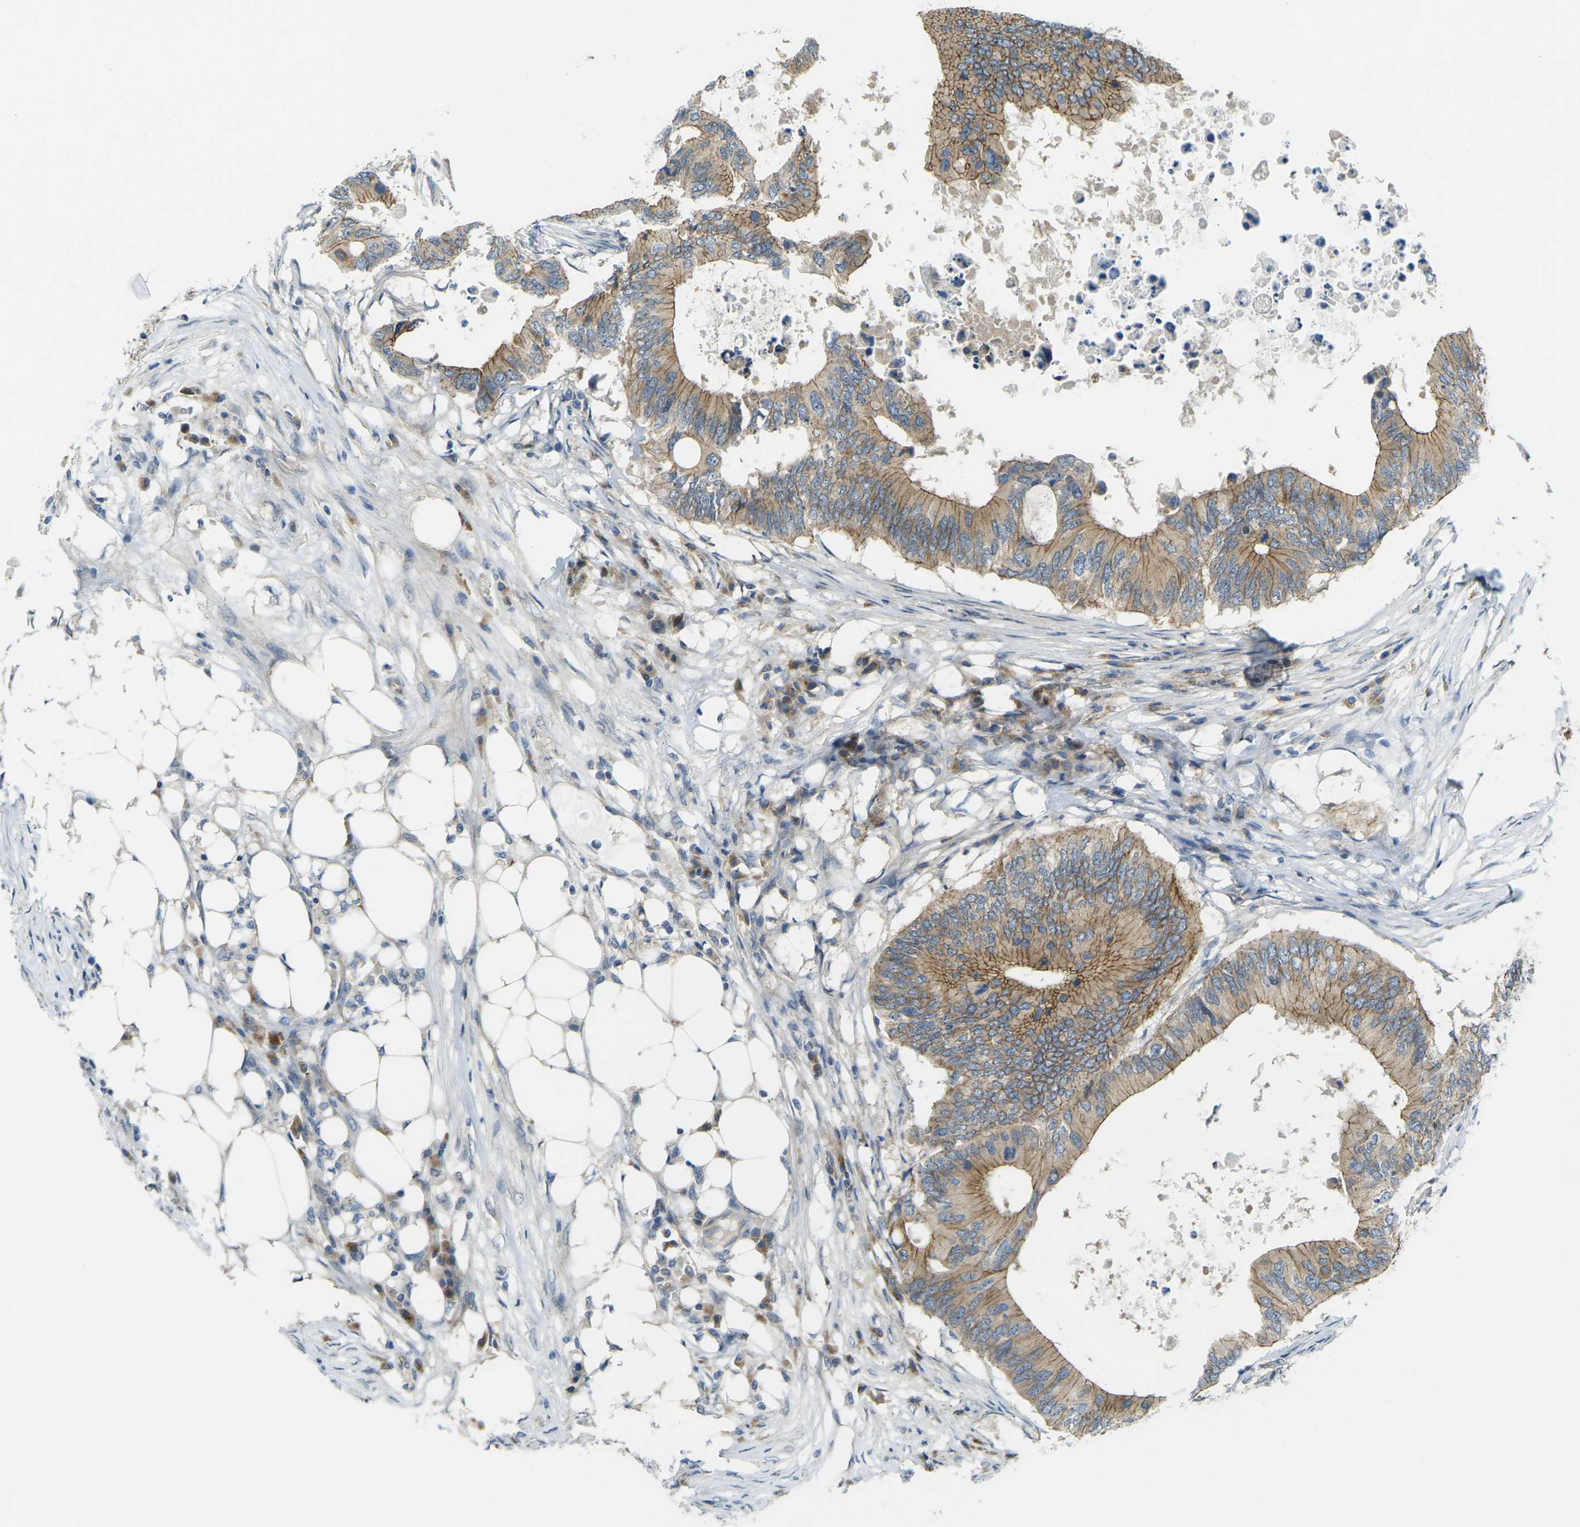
{"staining": {"intensity": "moderate", "quantity": ">75%", "location": "cytoplasmic/membranous"}, "tissue": "colorectal cancer", "cell_type": "Tumor cells", "image_type": "cancer", "snomed": [{"axis": "morphology", "description": "Adenocarcinoma, NOS"}, {"axis": "topography", "description": "Colon"}], "caption": "A histopathology image of human colorectal cancer stained for a protein demonstrates moderate cytoplasmic/membranous brown staining in tumor cells. Ihc stains the protein in brown and the nuclei are stained blue.", "gene": "RHBDD1", "patient": {"sex": "male", "age": 71}}